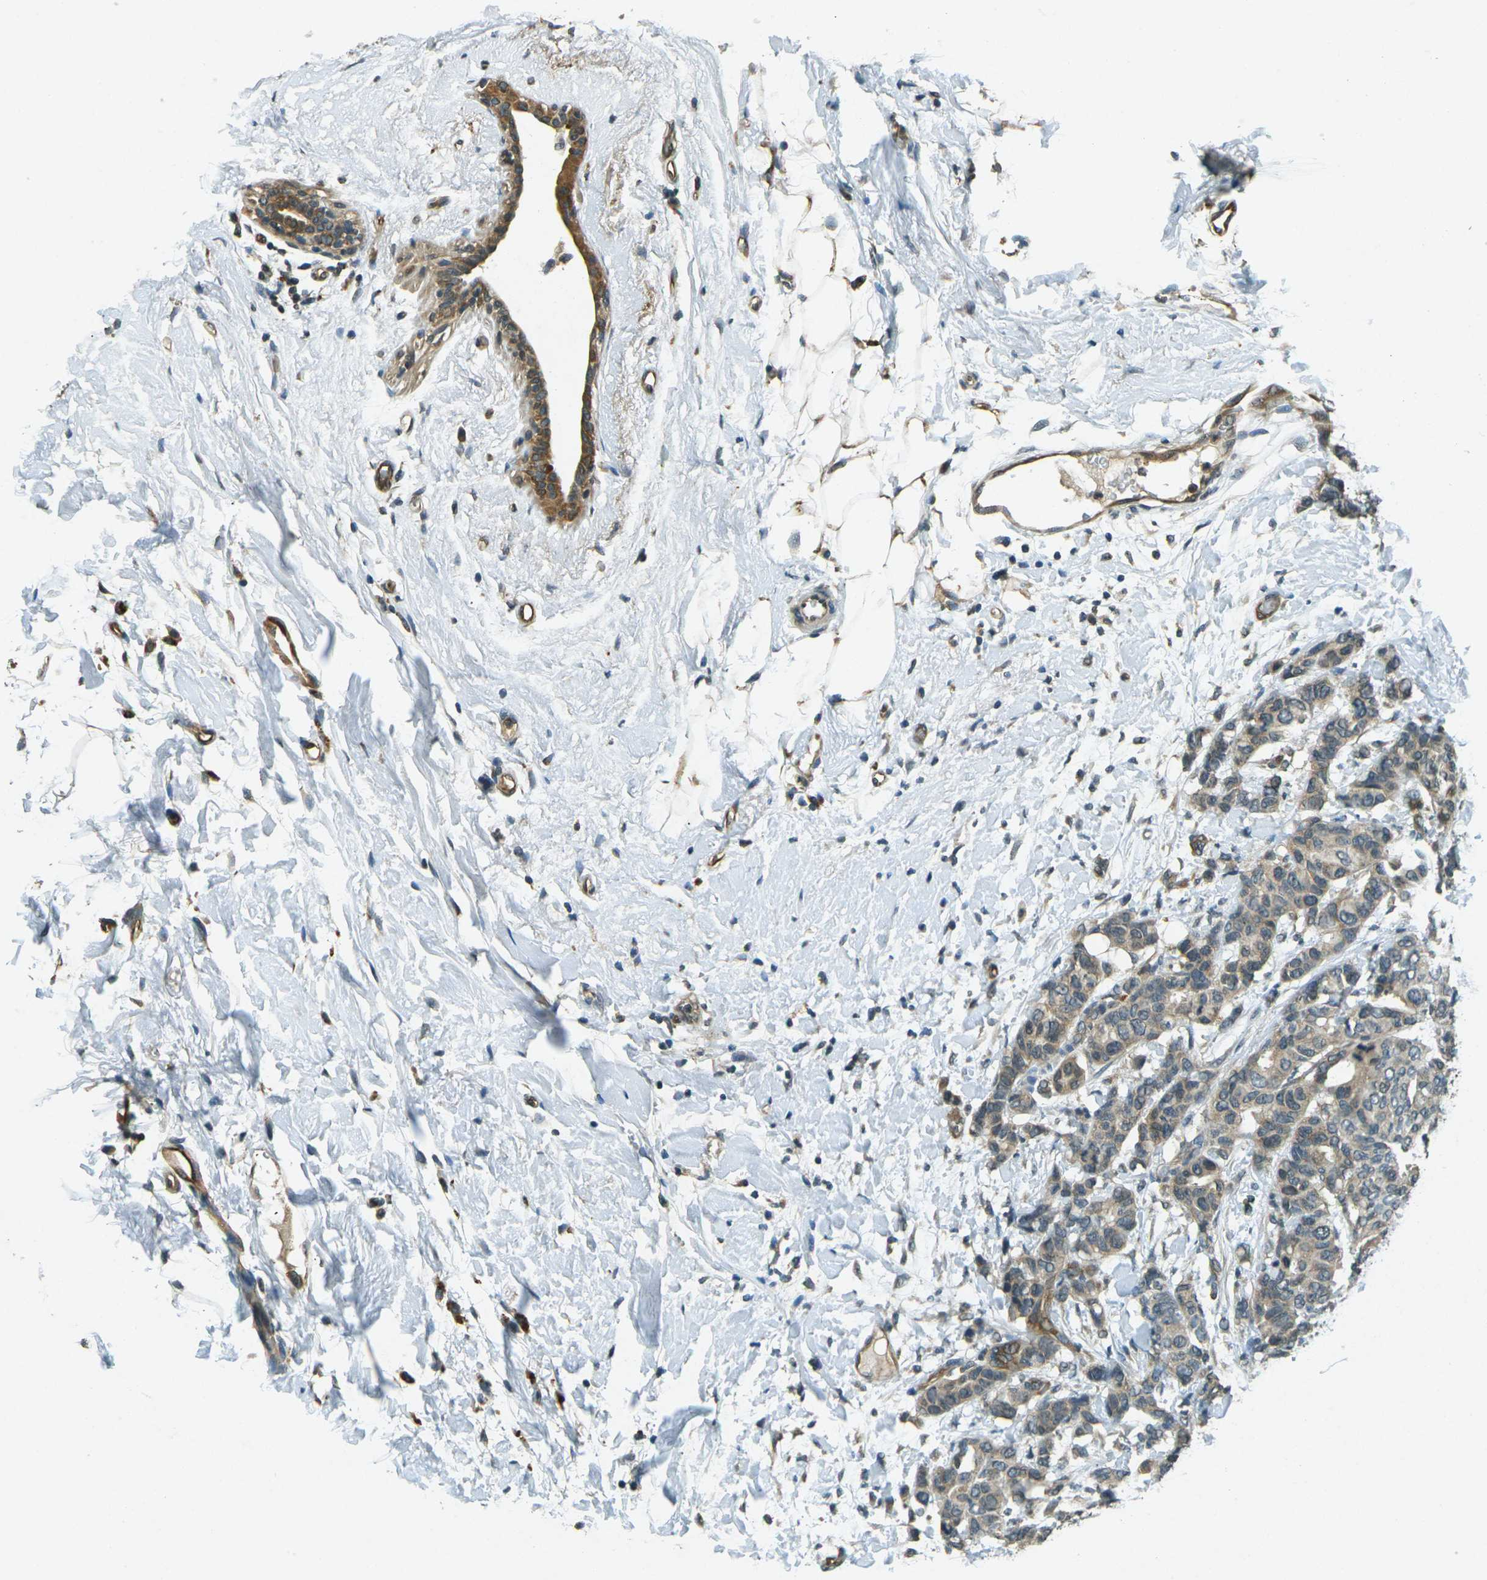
{"staining": {"intensity": "weak", "quantity": ">75%", "location": "cytoplasmic/membranous"}, "tissue": "breast cancer", "cell_type": "Tumor cells", "image_type": "cancer", "snomed": [{"axis": "morphology", "description": "Duct carcinoma"}, {"axis": "topography", "description": "Breast"}], "caption": "This is an image of IHC staining of infiltrating ductal carcinoma (breast), which shows weak staining in the cytoplasmic/membranous of tumor cells.", "gene": "PDE2A", "patient": {"sex": "female", "age": 87}}